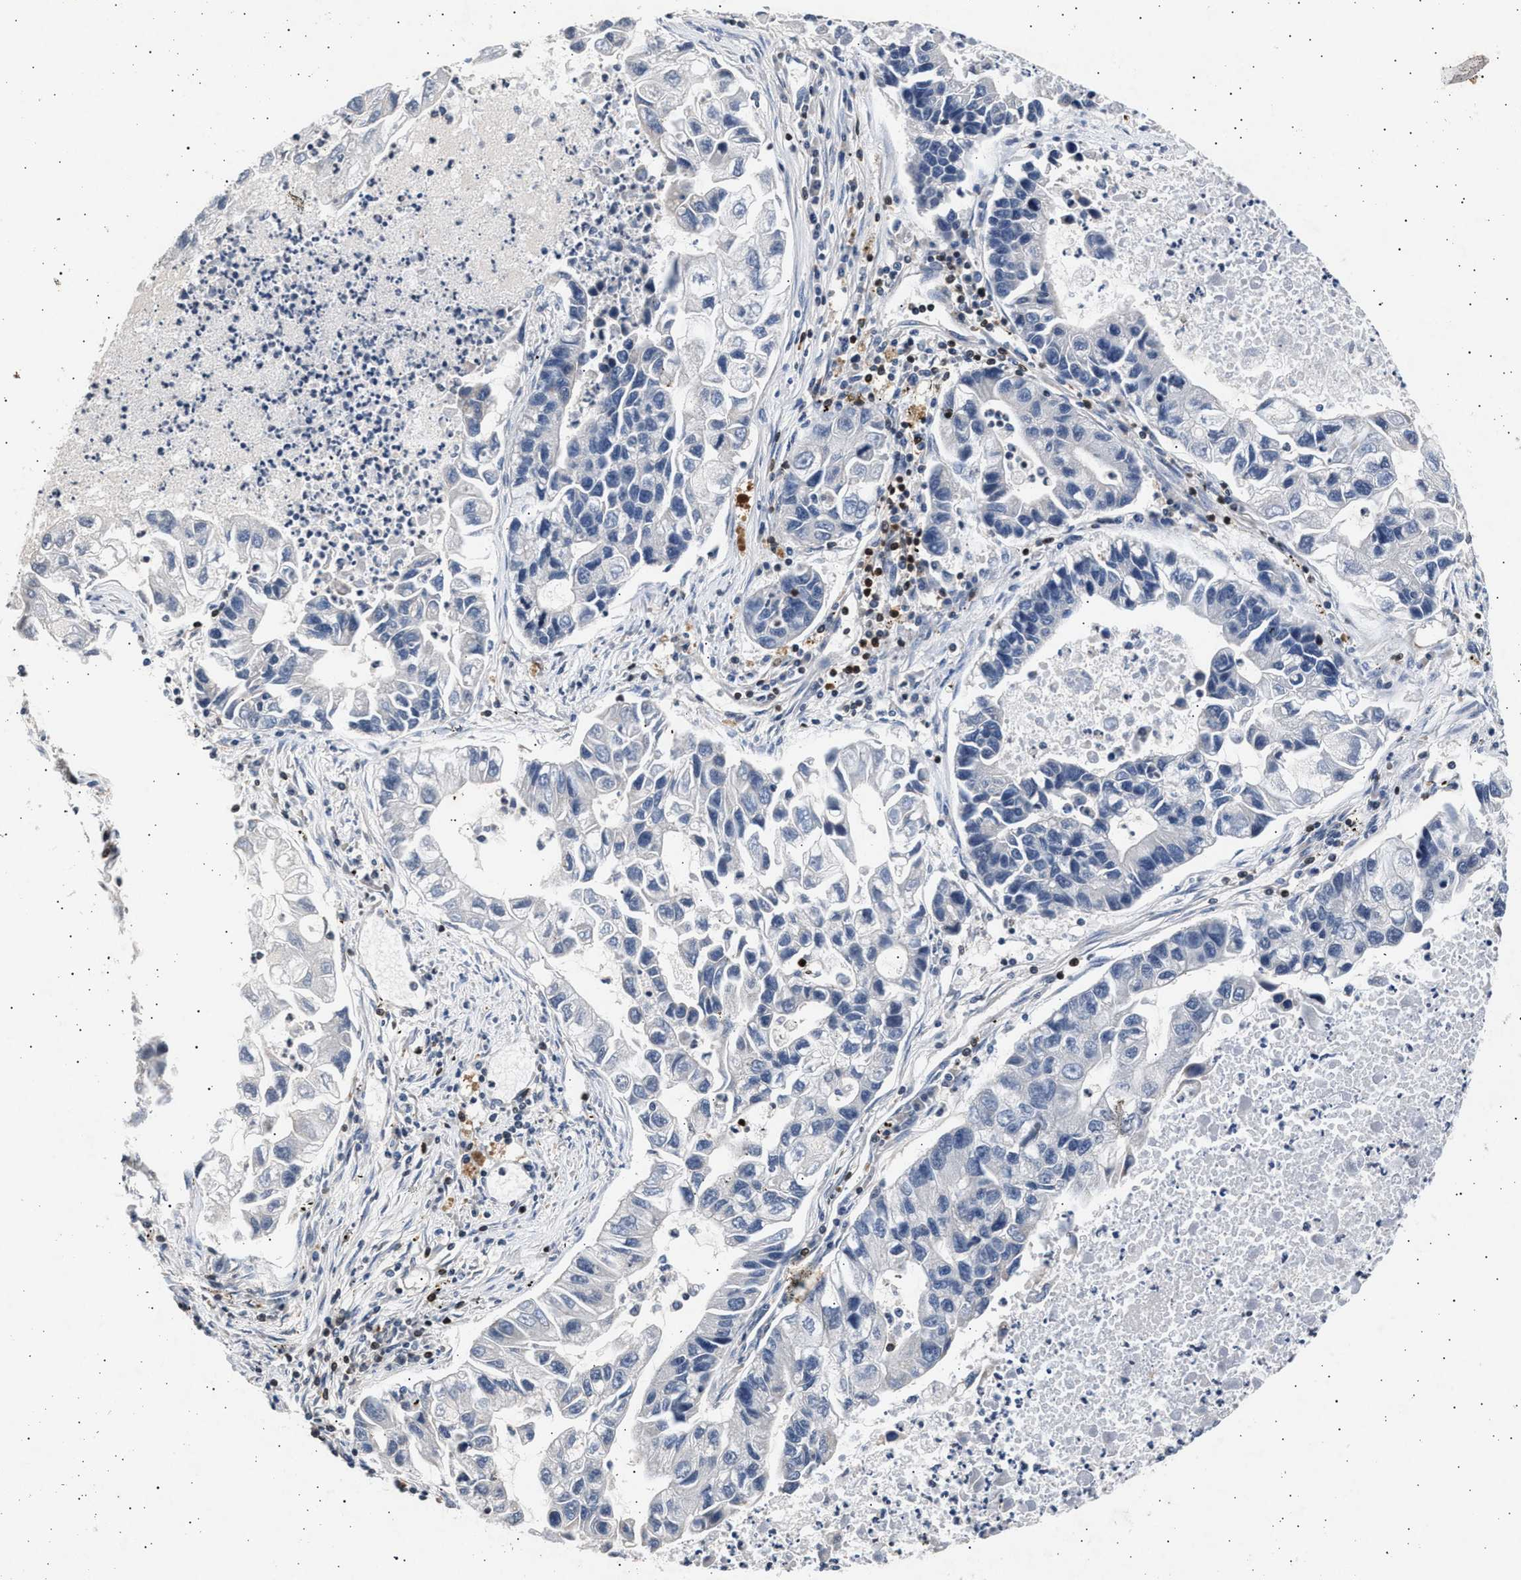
{"staining": {"intensity": "negative", "quantity": "none", "location": "none"}, "tissue": "lung cancer", "cell_type": "Tumor cells", "image_type": "cancer", "snomed": [{"axis": "morphology", "description": "Adenocarcinoma, NOS"}, {"axis": "topography", "description": "Lung"}], "caption": "DAB (3,3'-diaminobenzidine) immunohistochemical staining of lung cancer (adenocarcinoma) shows no significant staining in tumor cells.", "gene": "GRAP2", "patient": {"sex": "female", "age": 51}}